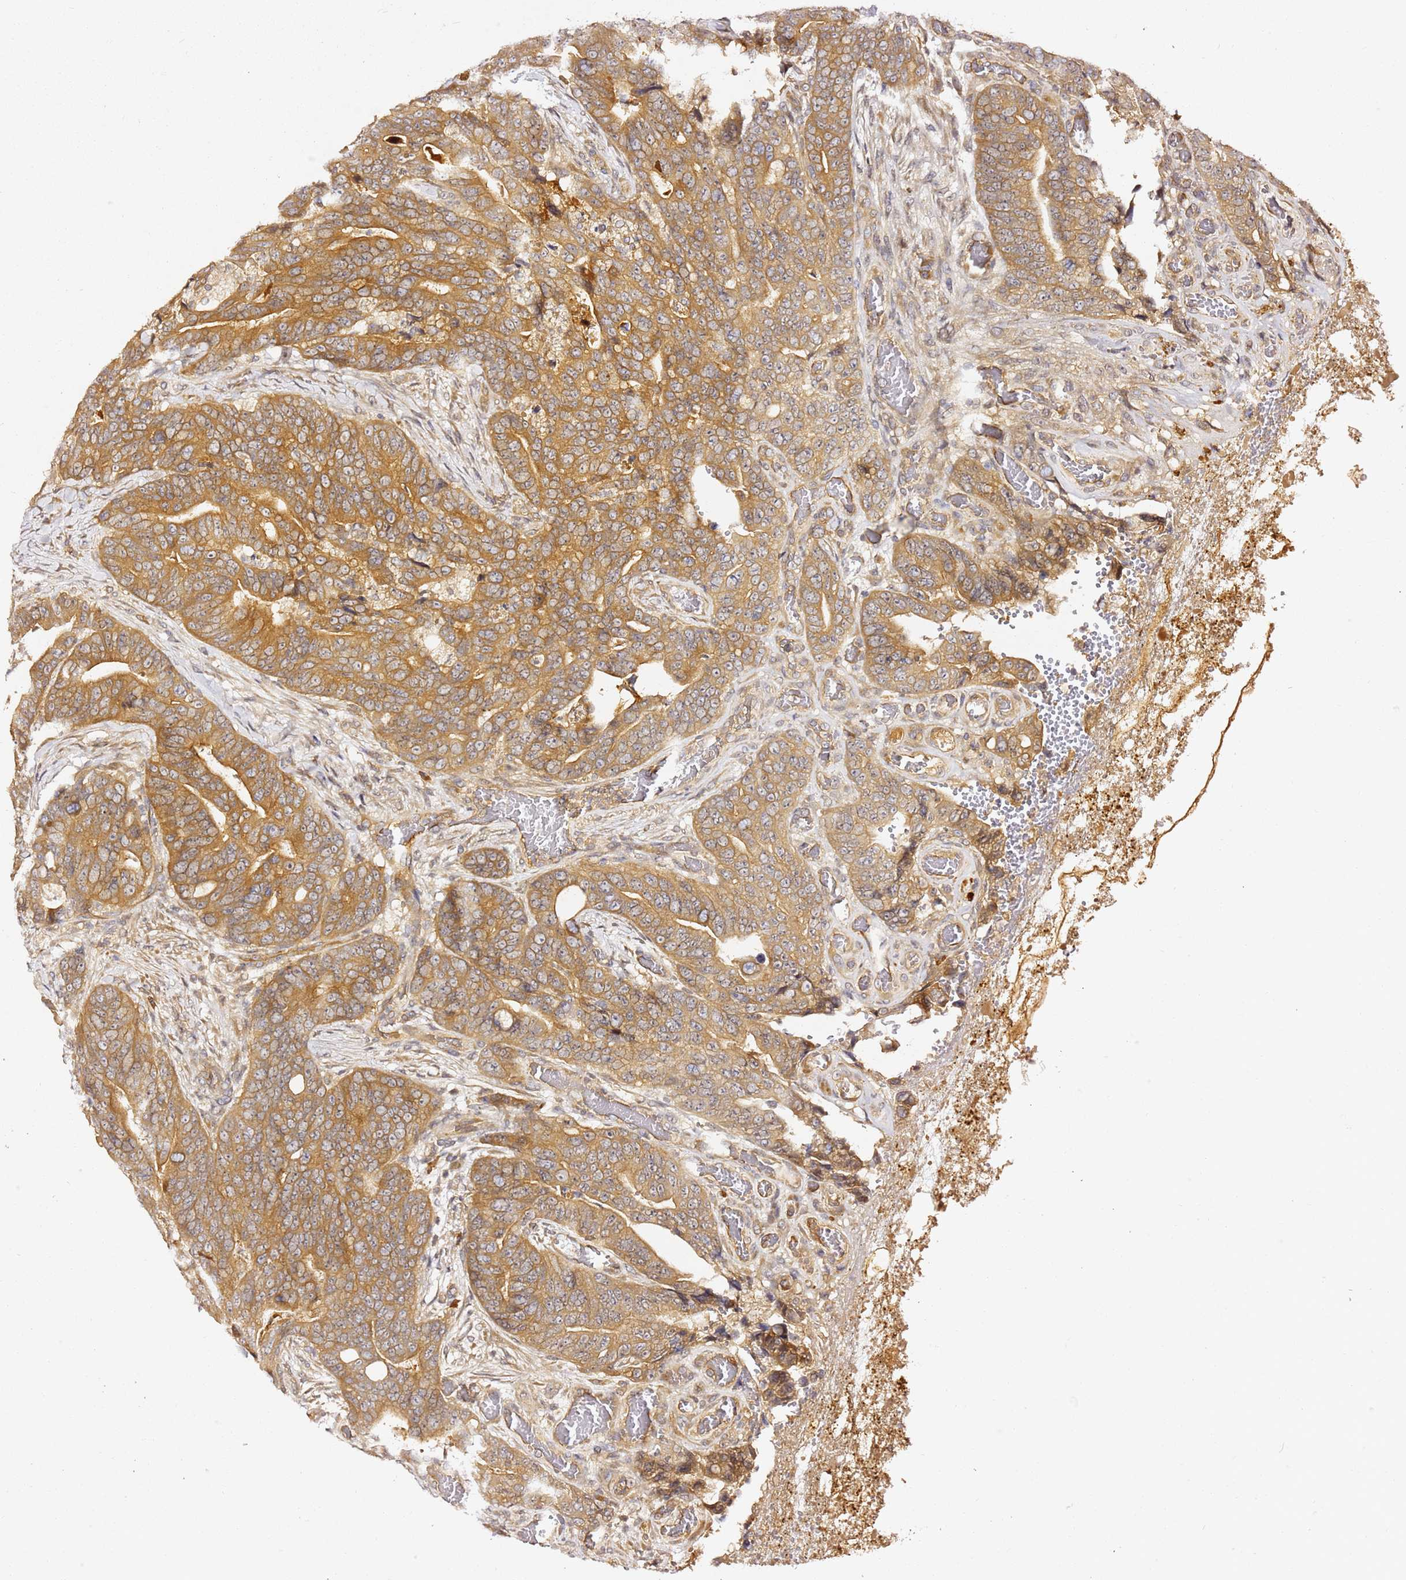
{"staining": {"intensity": "moderate", "quantity": ">75%", "location": "cytoplasmic/membranous"}, "tissue": "colorectal cancer", "cell_type": "Tumor cells", "image_type": "cancer", "snomed": [{"axis": "morphology", "description": "Adenocarcinoma, NOS"}, {"axis": "topography", "description": "Colon"}], "caption": "The image reveals immunohistochemical staining of colorectal cancer. There is moderate cytoplasmic/membranous staining is seen in about >75% of tumor cells.", "gene": "OSBPL2", "patient": {"sex": "female", "age": 82}}